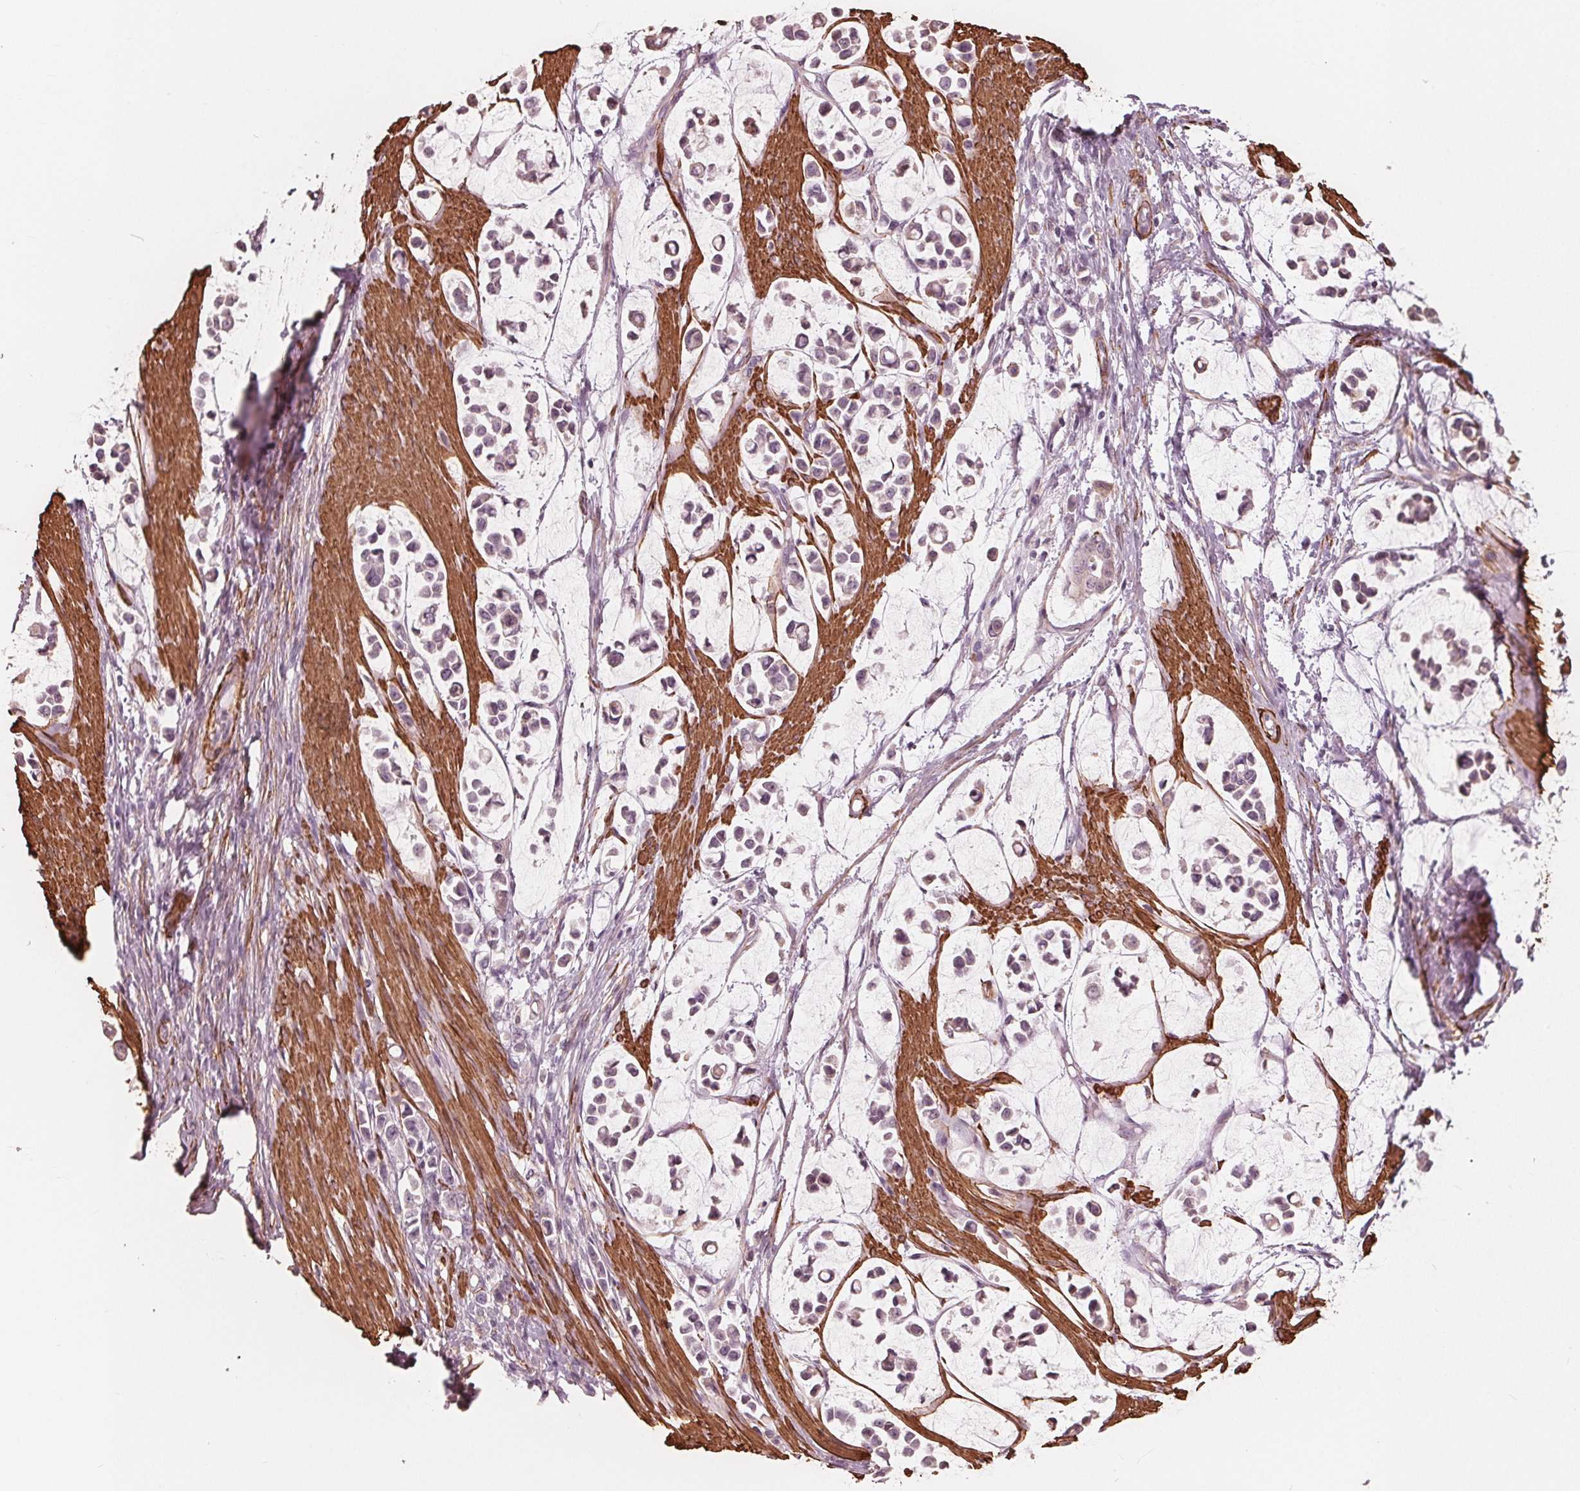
{"staining": {"intensity": "negative", "quantity": "none", "location": "none"}, "tissue": "stomach cancer", "cell_type": "Tumor cells", "image_type": "cancer", "snomed": [{"axis": "morphology", "description": "Adenocarcinoma, NOS"}, {"axis": "topography", "description": "Stomach"}], "caption": "A photomicrograph of human stomach cancer (adenocarcinoma) is negative for staining in tumor cells.", "gene": "MIER3", "patient": {"sex": "male", "age": 82}}